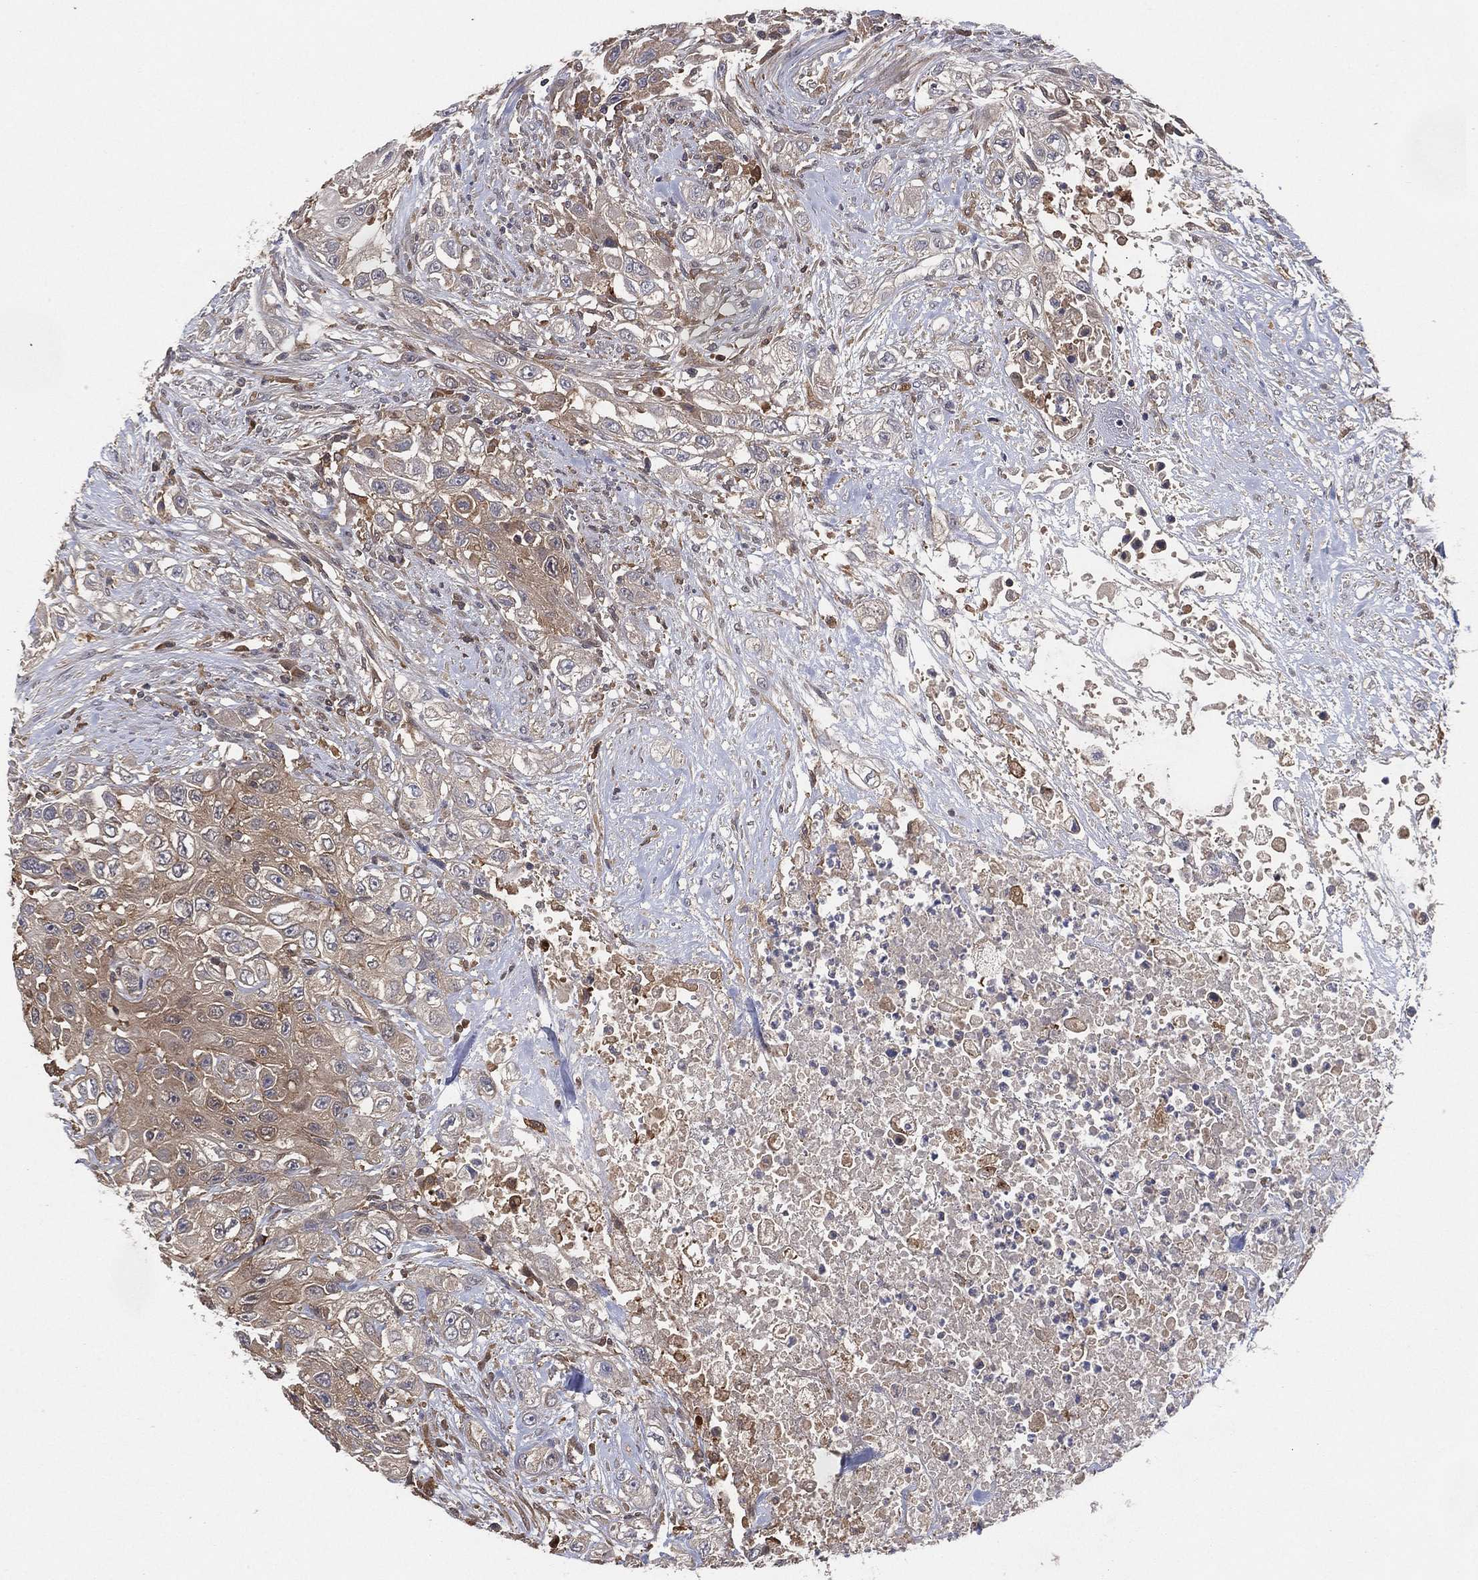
{"staining": {"intensity": "moderate", "quantity": "25%-75%", "location": "cytoplasmic/membranous"}, "tissue": "urothelial cancer", "cell_type": "Tumor cells", "image_type": "cancer", "snomed": [{"axis": "morphology", "description": "Urothelial carcinoma, High grade"}, {"axis": "topography", "description": "Urinary bladder"}], "caption": "An image showing moderate cytoplasmic/membranous staining in approximately 25%-75% of tumor cells in high-grade urothelial carcinoma, as visualized by brown immunohistochemical staining.", "gene": "PSMG4", "patient": {"sex": "female", "age": 56}}